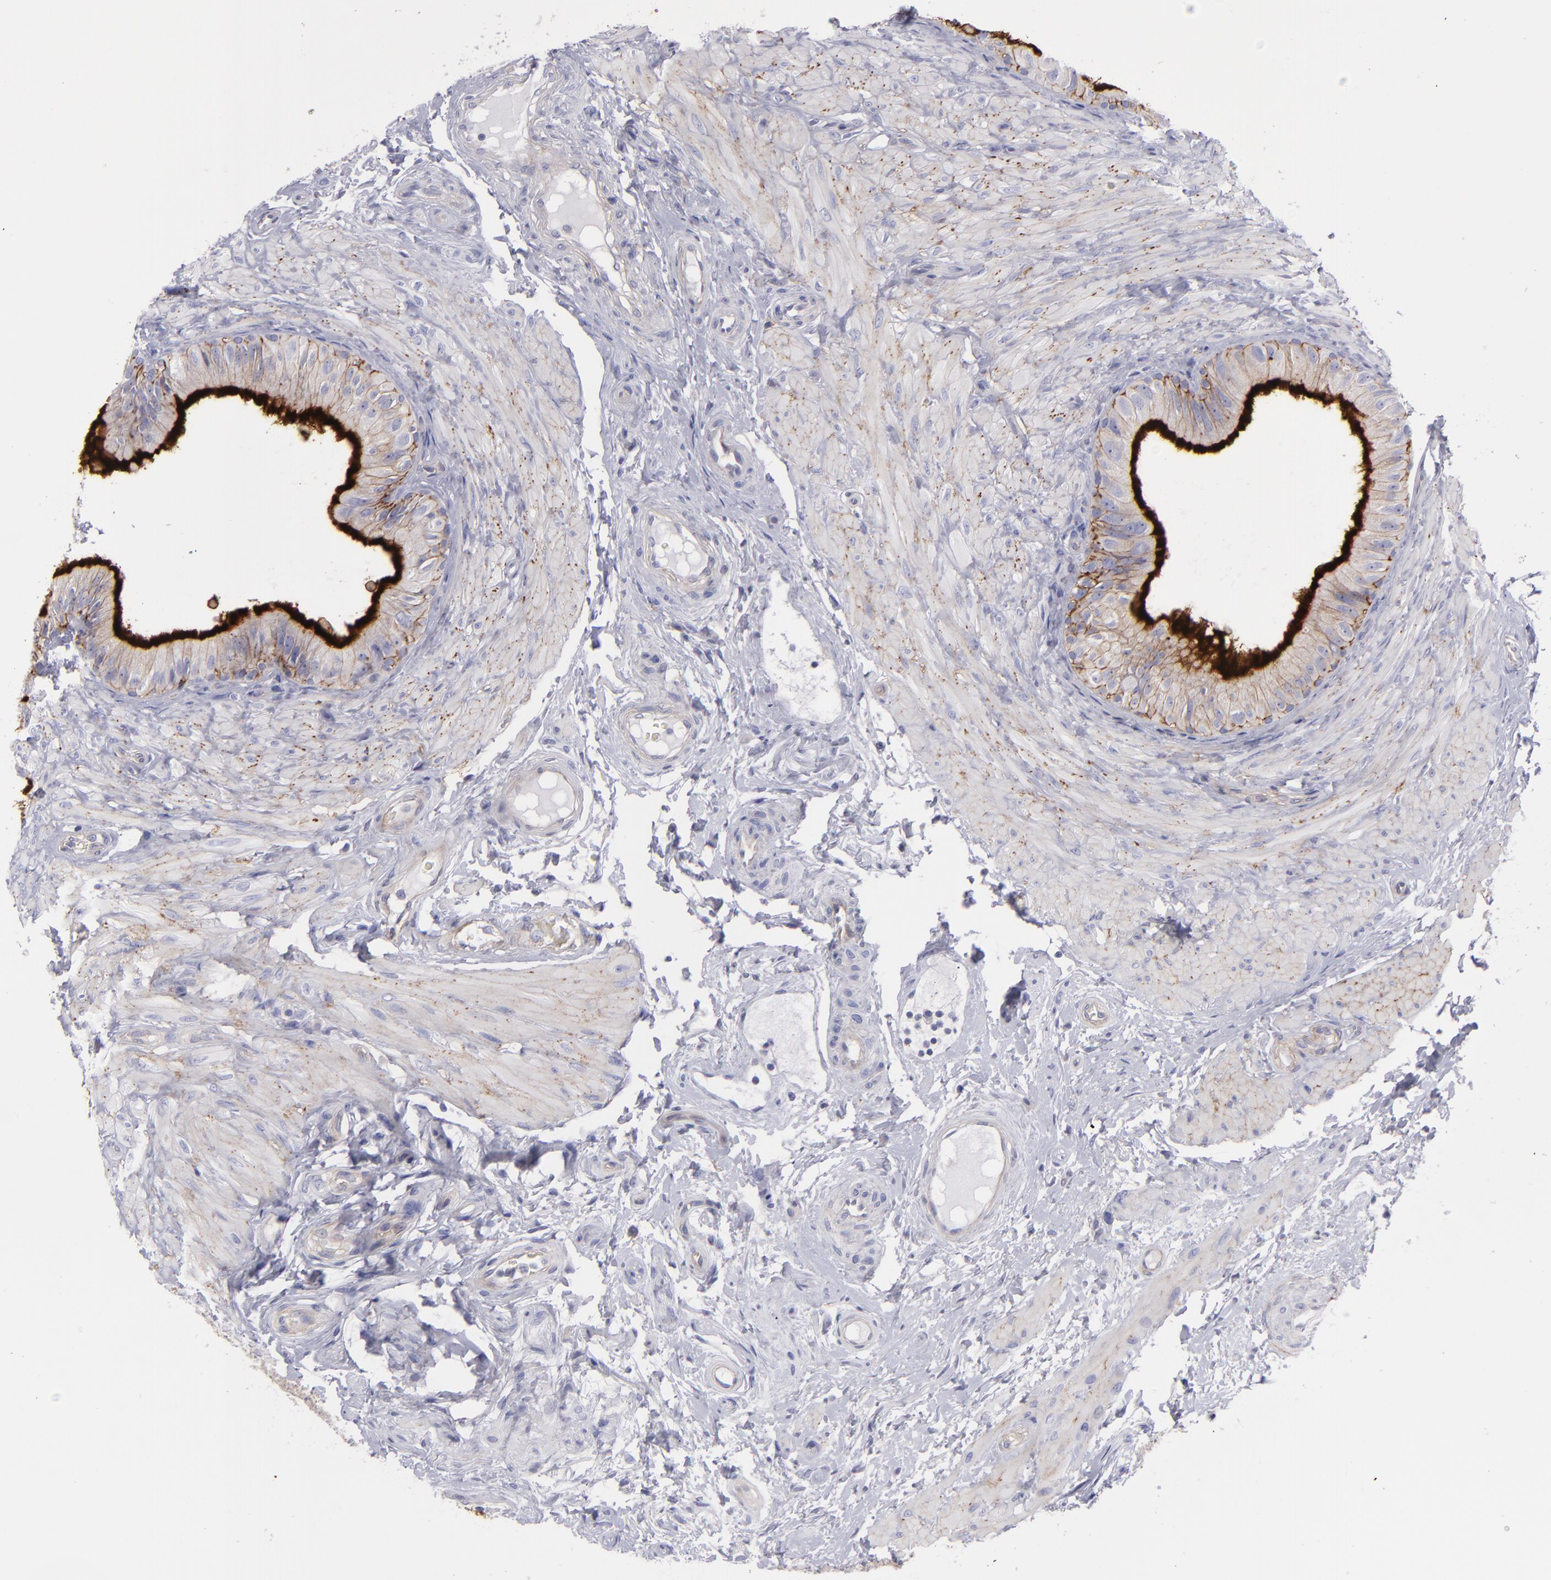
{"staining": {"intensity": "strong", "quantity": "25%-75%", "location": "cytoplasmic/membranous"}, "tissue": "epididymis", "cell_type": "Glandular cells", "image_type": "normal", "snomed": [{"axis": "morphology", "description": "Normal tissue, NOS"}, {"axis": "topography", "description": "Epididymis"}], "caption": "Protein analysis of unremarkable epididymis displays strong cytoplasmic/membranous staining in approximately 25%-75% of glandular cells.", "gene": "BSG", "patient": {"sex": "male", "age": 68}}